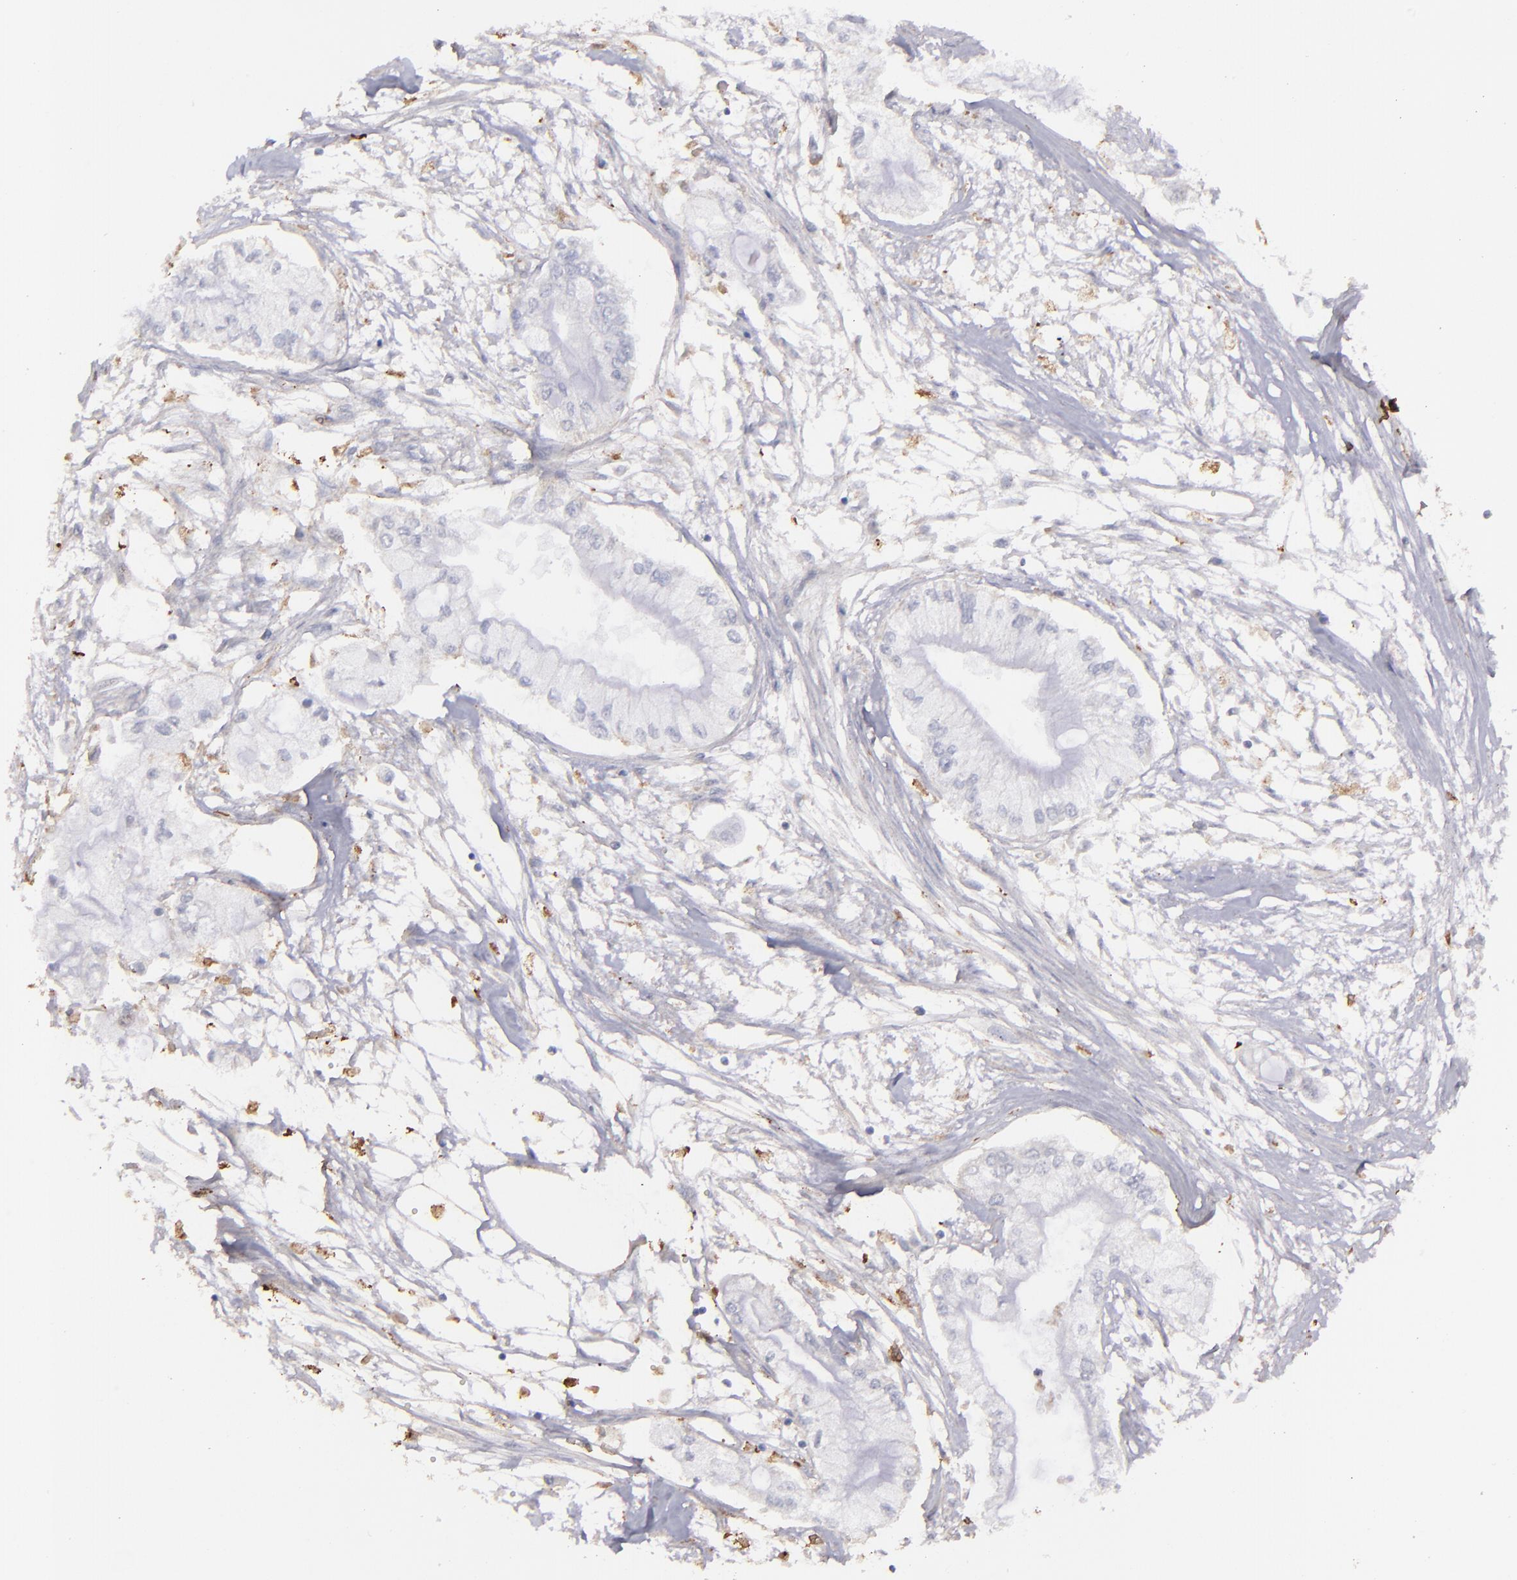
{"staining": {"intensity": "weak", "quantity": "<25%", "location": "cytoplasmic/membranous"}, "tissue": "pancreatic cancer", "cell_type": "Tumor cells", "image_type": "cancer", "snomed": [{"axis": "morphology", "description": "Adenocarcinoma, NOS"}, {"axis": "topography", "description": "Pancreas"}], "caption": "Protein analysis of adenocarcinoma (pancreatic) demonstrates no significant staining in tumor cells. (Brightfield microscopy of DAB IHC at high magnification).", "gene": "C1QA", "patient": {"sex": "male", "age": 79}}